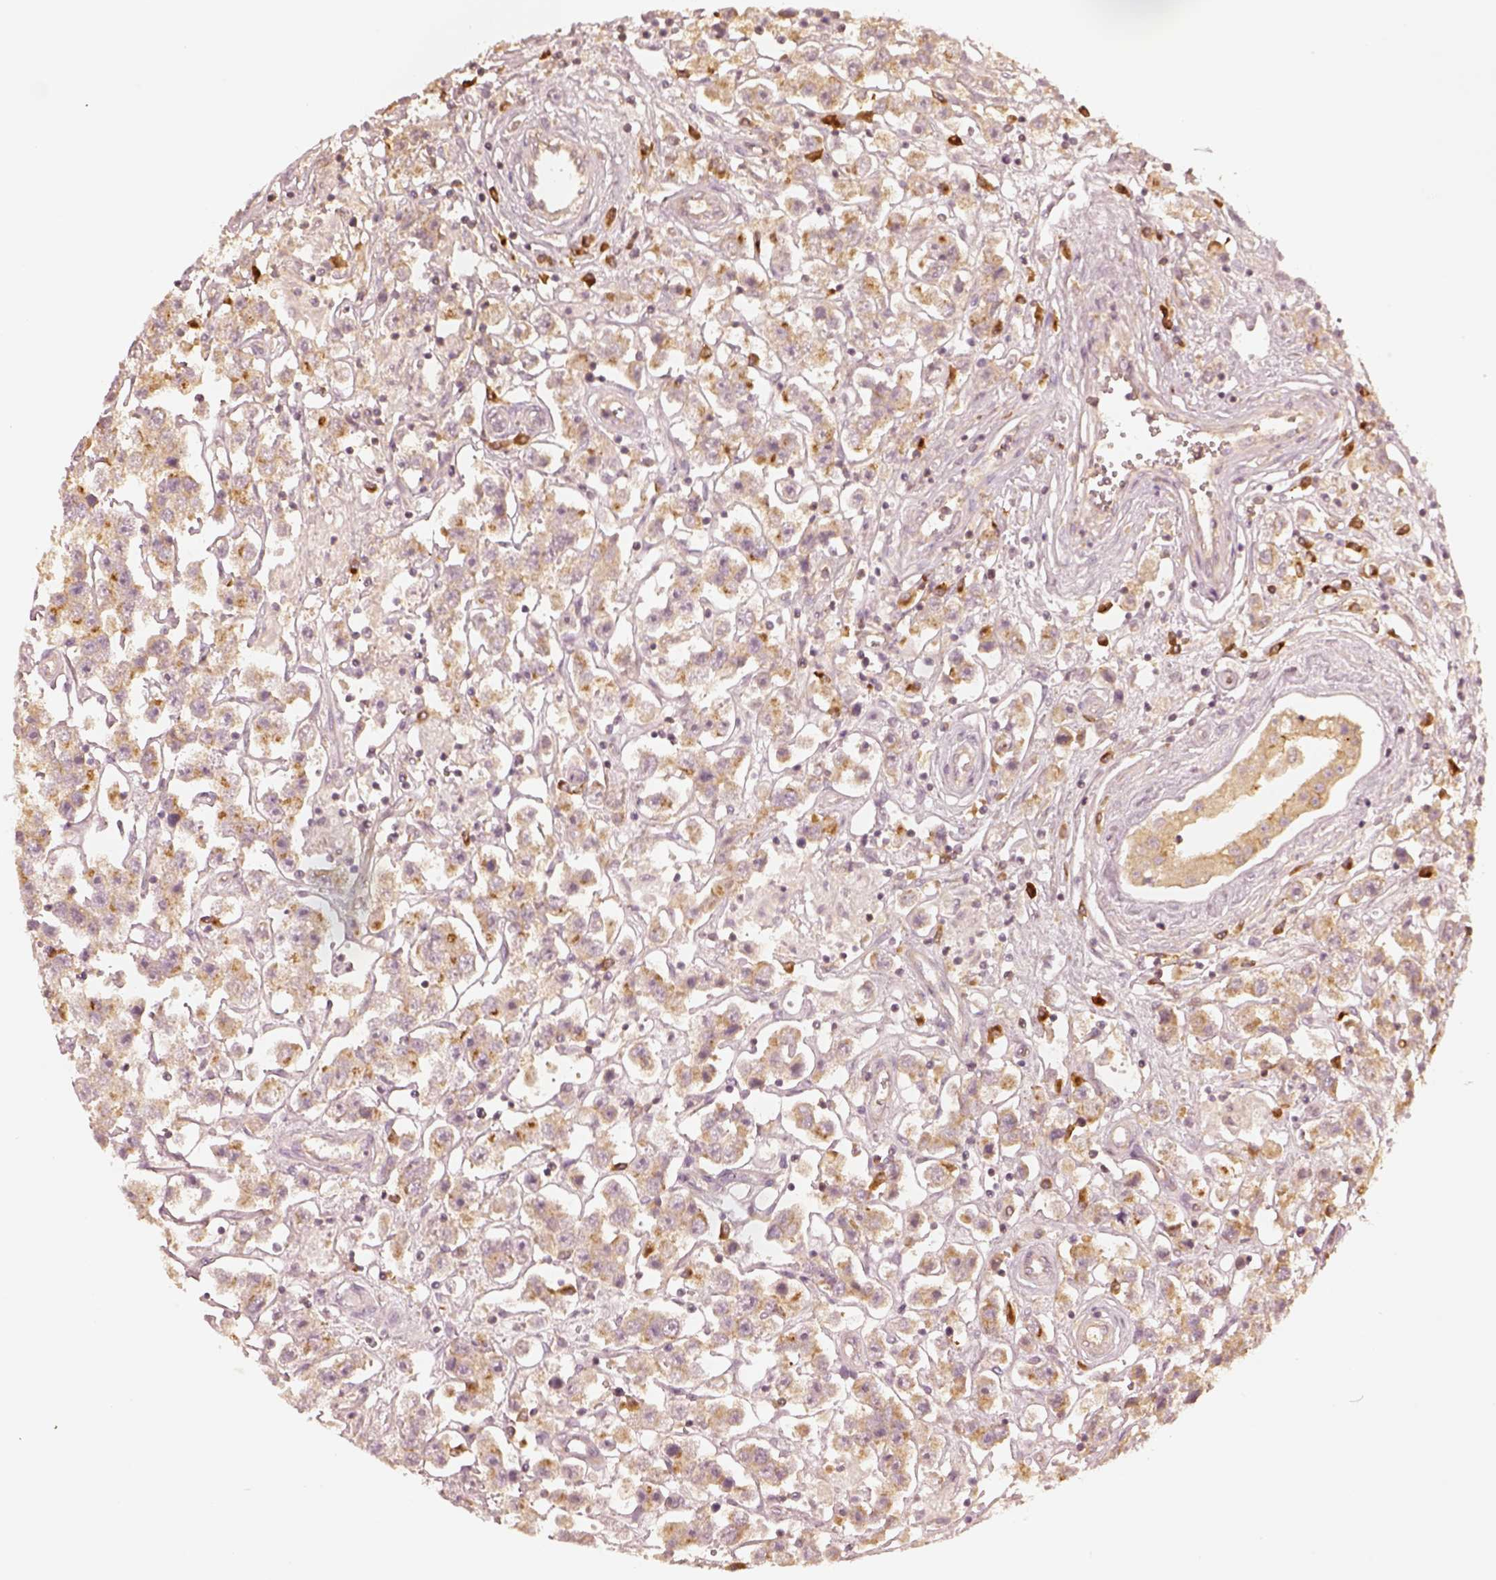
{"staining": {"intensity": "moderate", "quantity": "25%-75%", "location": "cytoplasmic/membranous"}, "tissue": "testis cancer", "cell_type": "Tumor cells", "image_type": "cancer", "snomed": [{"axis": "morphology", "description": "Seminoma, NOS"}, {"axis": "topography", "description": "Testis"}], "caption": "A micrograph of human testis cancer (seminoma) stained for a protein displays moderate cytoplasmic/membranous brown staining in tumor cells.", "gene": "GORASP2", "patient": {"sex": "male", "age": 45}}